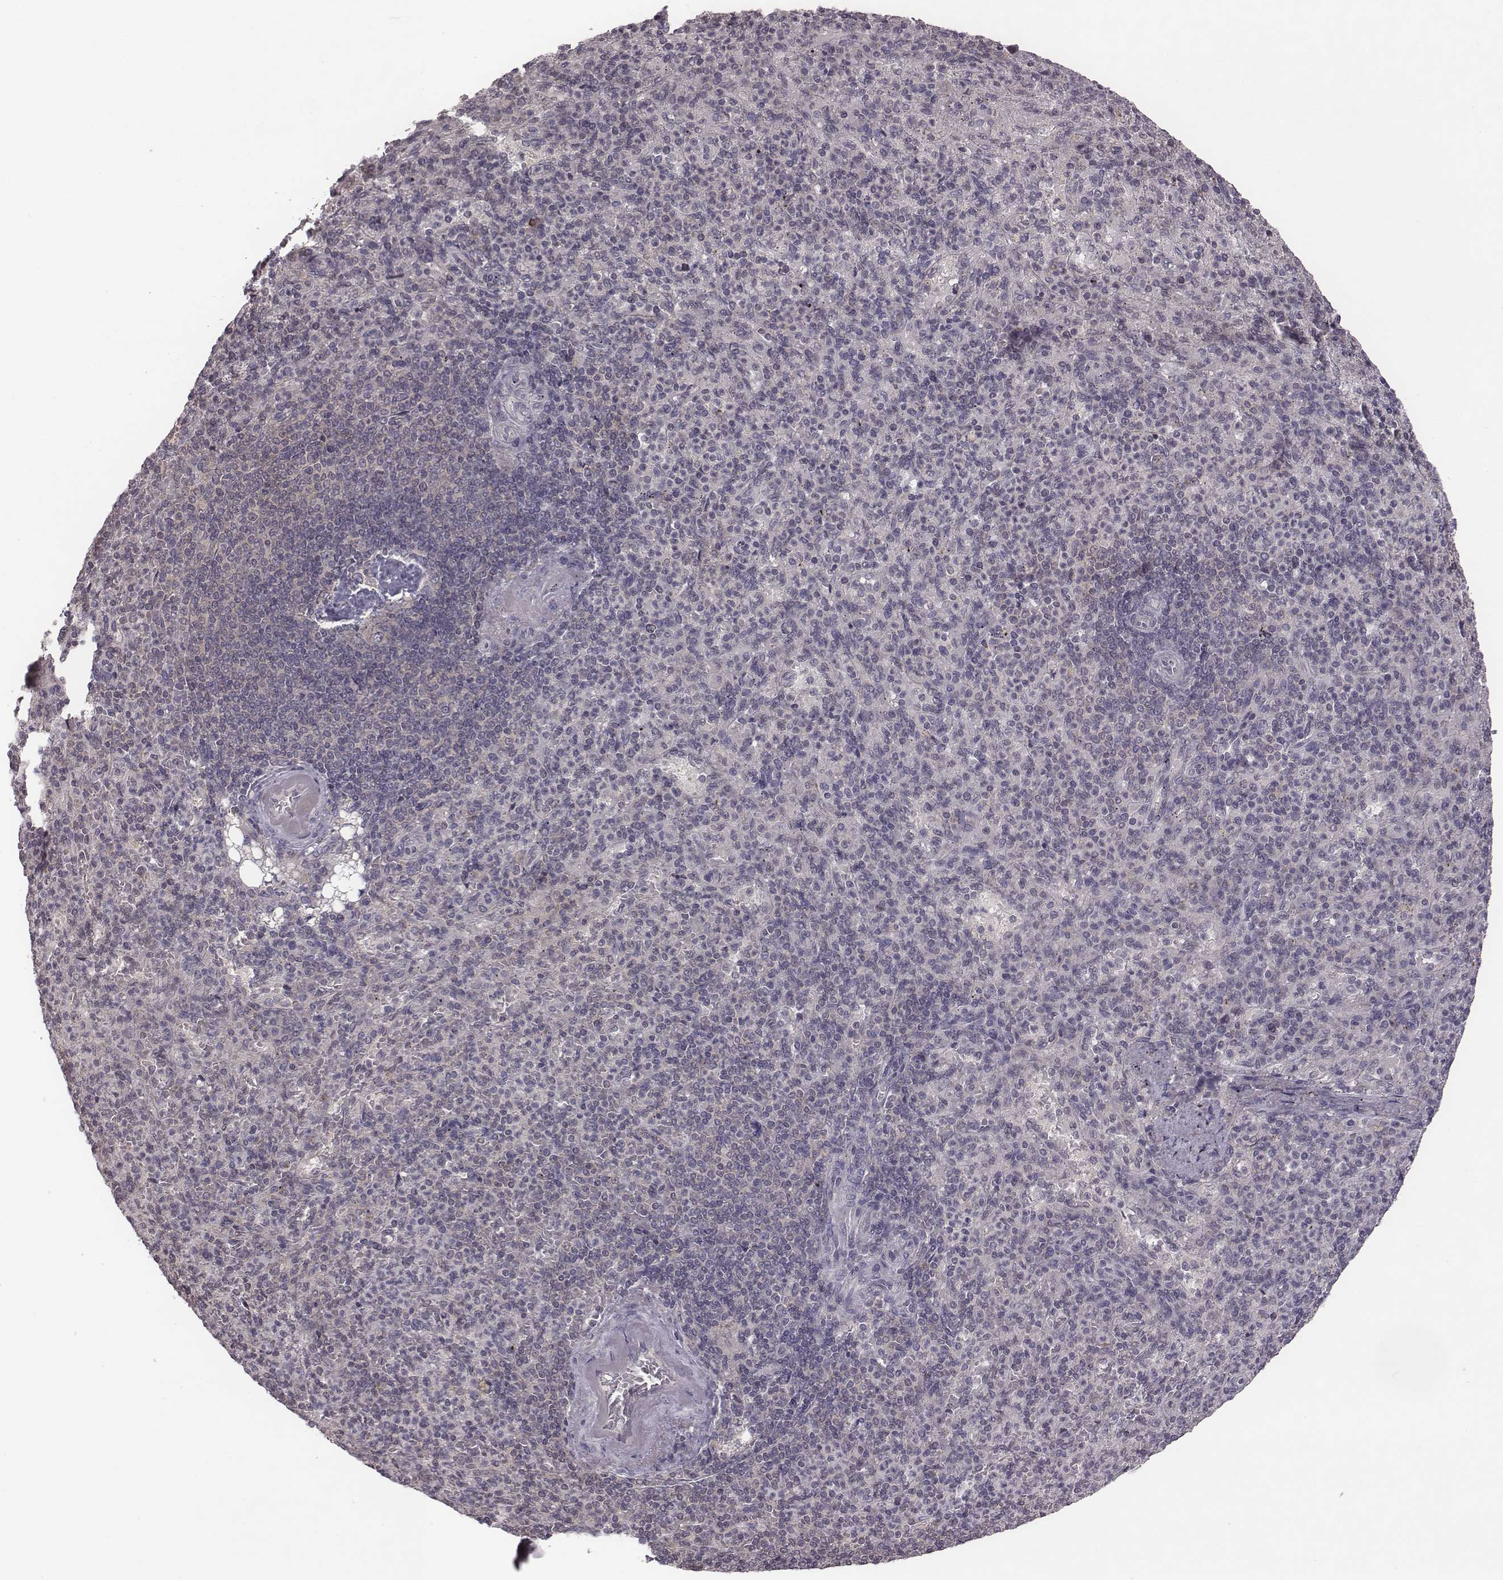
{"staining": {"intensity": "negative", "quantity": "none", "location": "none"}, "tissue": "spleen", "cell_type": "Cells in red pulp", "image_type": "normal", "snomed": [{"axis": "morphology", "description": "Normal tissue, NOS"}, {"axis": "topography", "description": "Spleen"}], "caption": "This is an IHC photomicrograph of normal human spleen. There is no expression in cells in red pulp.", "gene": "BICDL1", "patient": {"sex": "female", "age": 74}}